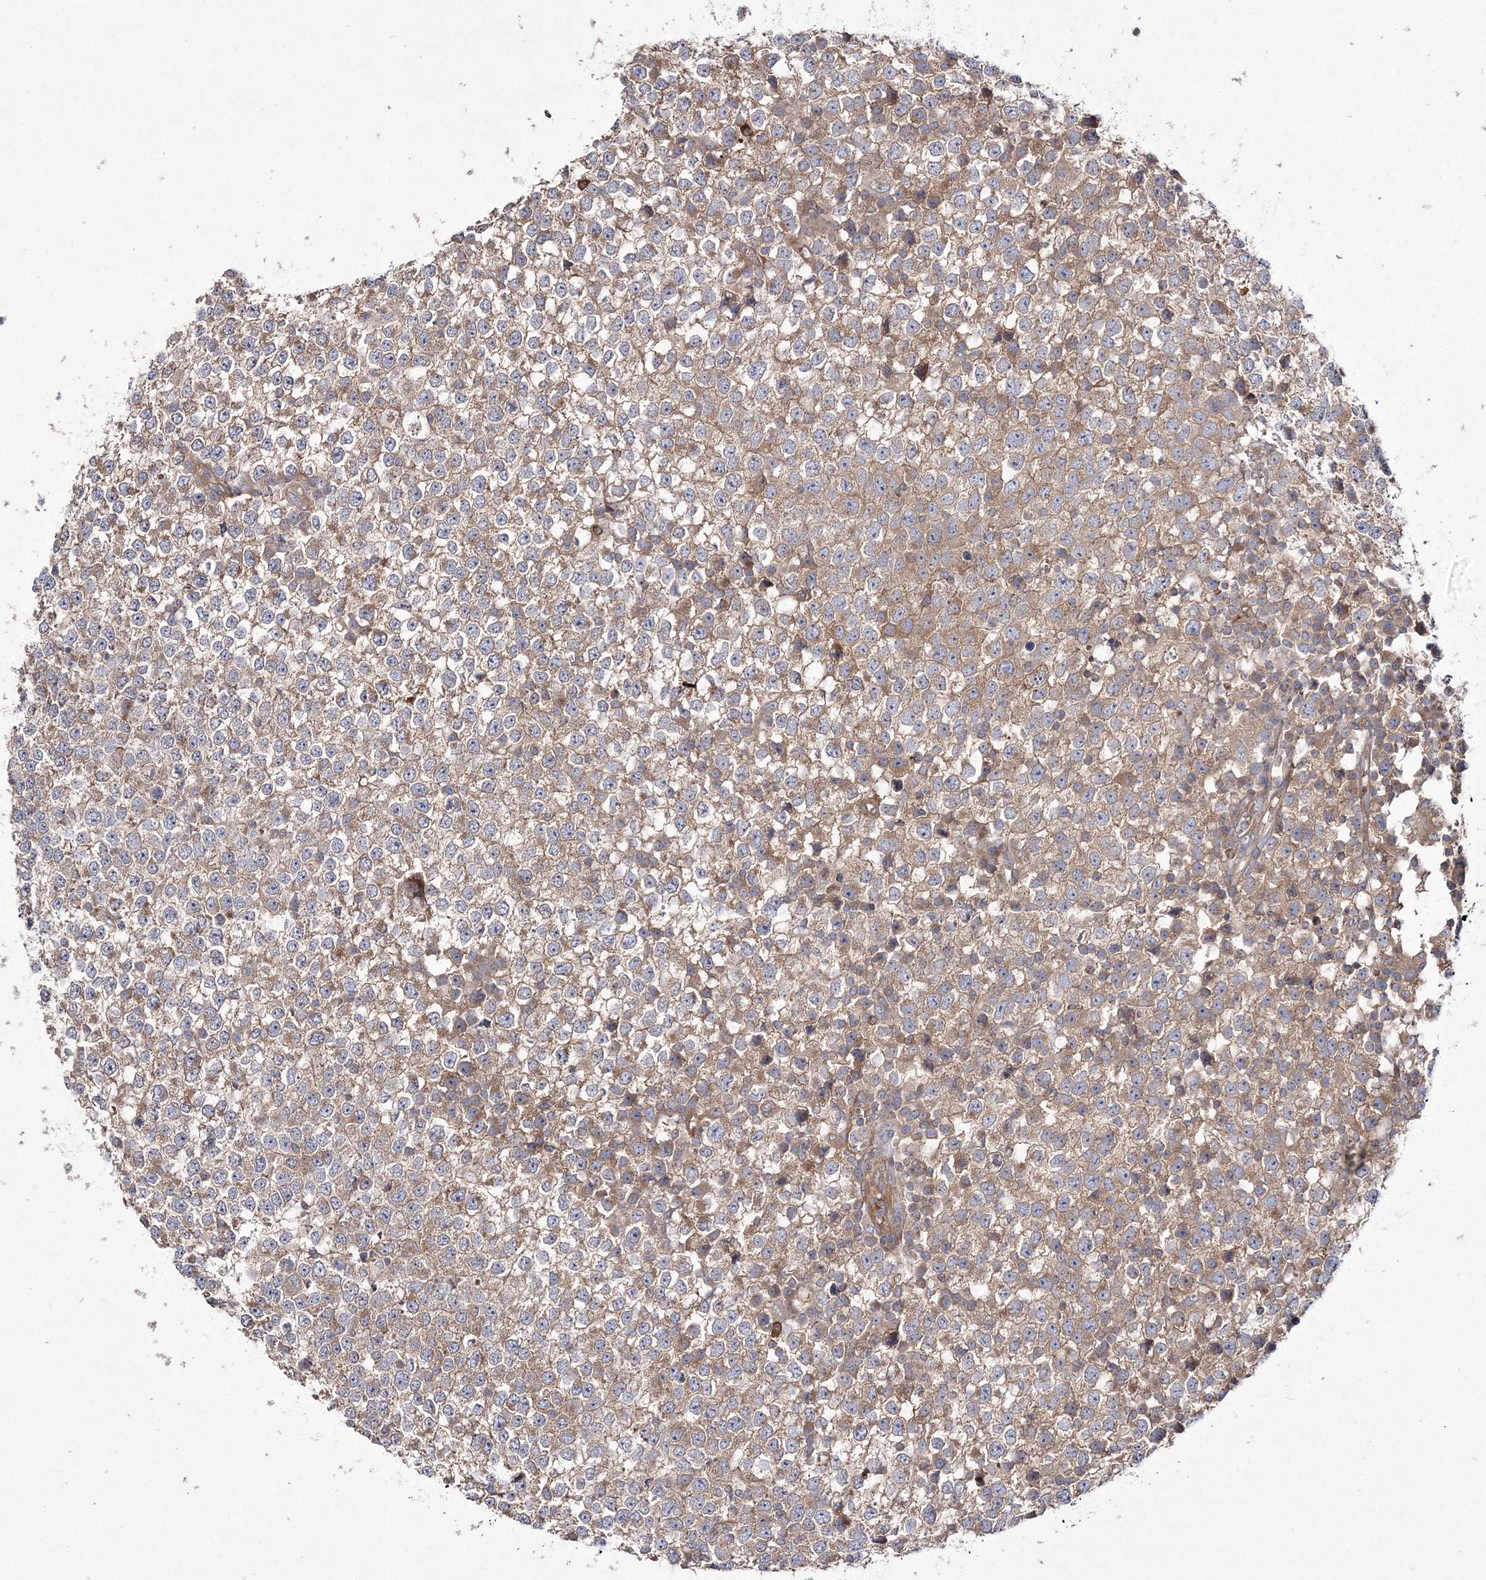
{"staining": {"intensity": "weak", "quantity": "25%-75%", "location": "cytoplasmic/membranous"}, "tissue": "testis cancer", "cell_type": "Tumor cells", "image_type": "cancer", "snomed": [{"axis": "morphology", "description": "Seminoma, NOS"}, {"axis": "topography", "description": "Testis"}], "caption": "Immunohistochemistry photomicrograph of human testis cancer (seminoma) stained for a protein (brown), which shows low levels of weak cytoplasmic/membranous staining in approximately 25%-75% of tumor cells.", "gene": "ZSWIM6", "patient": {"sex": "male", "age": 65}}